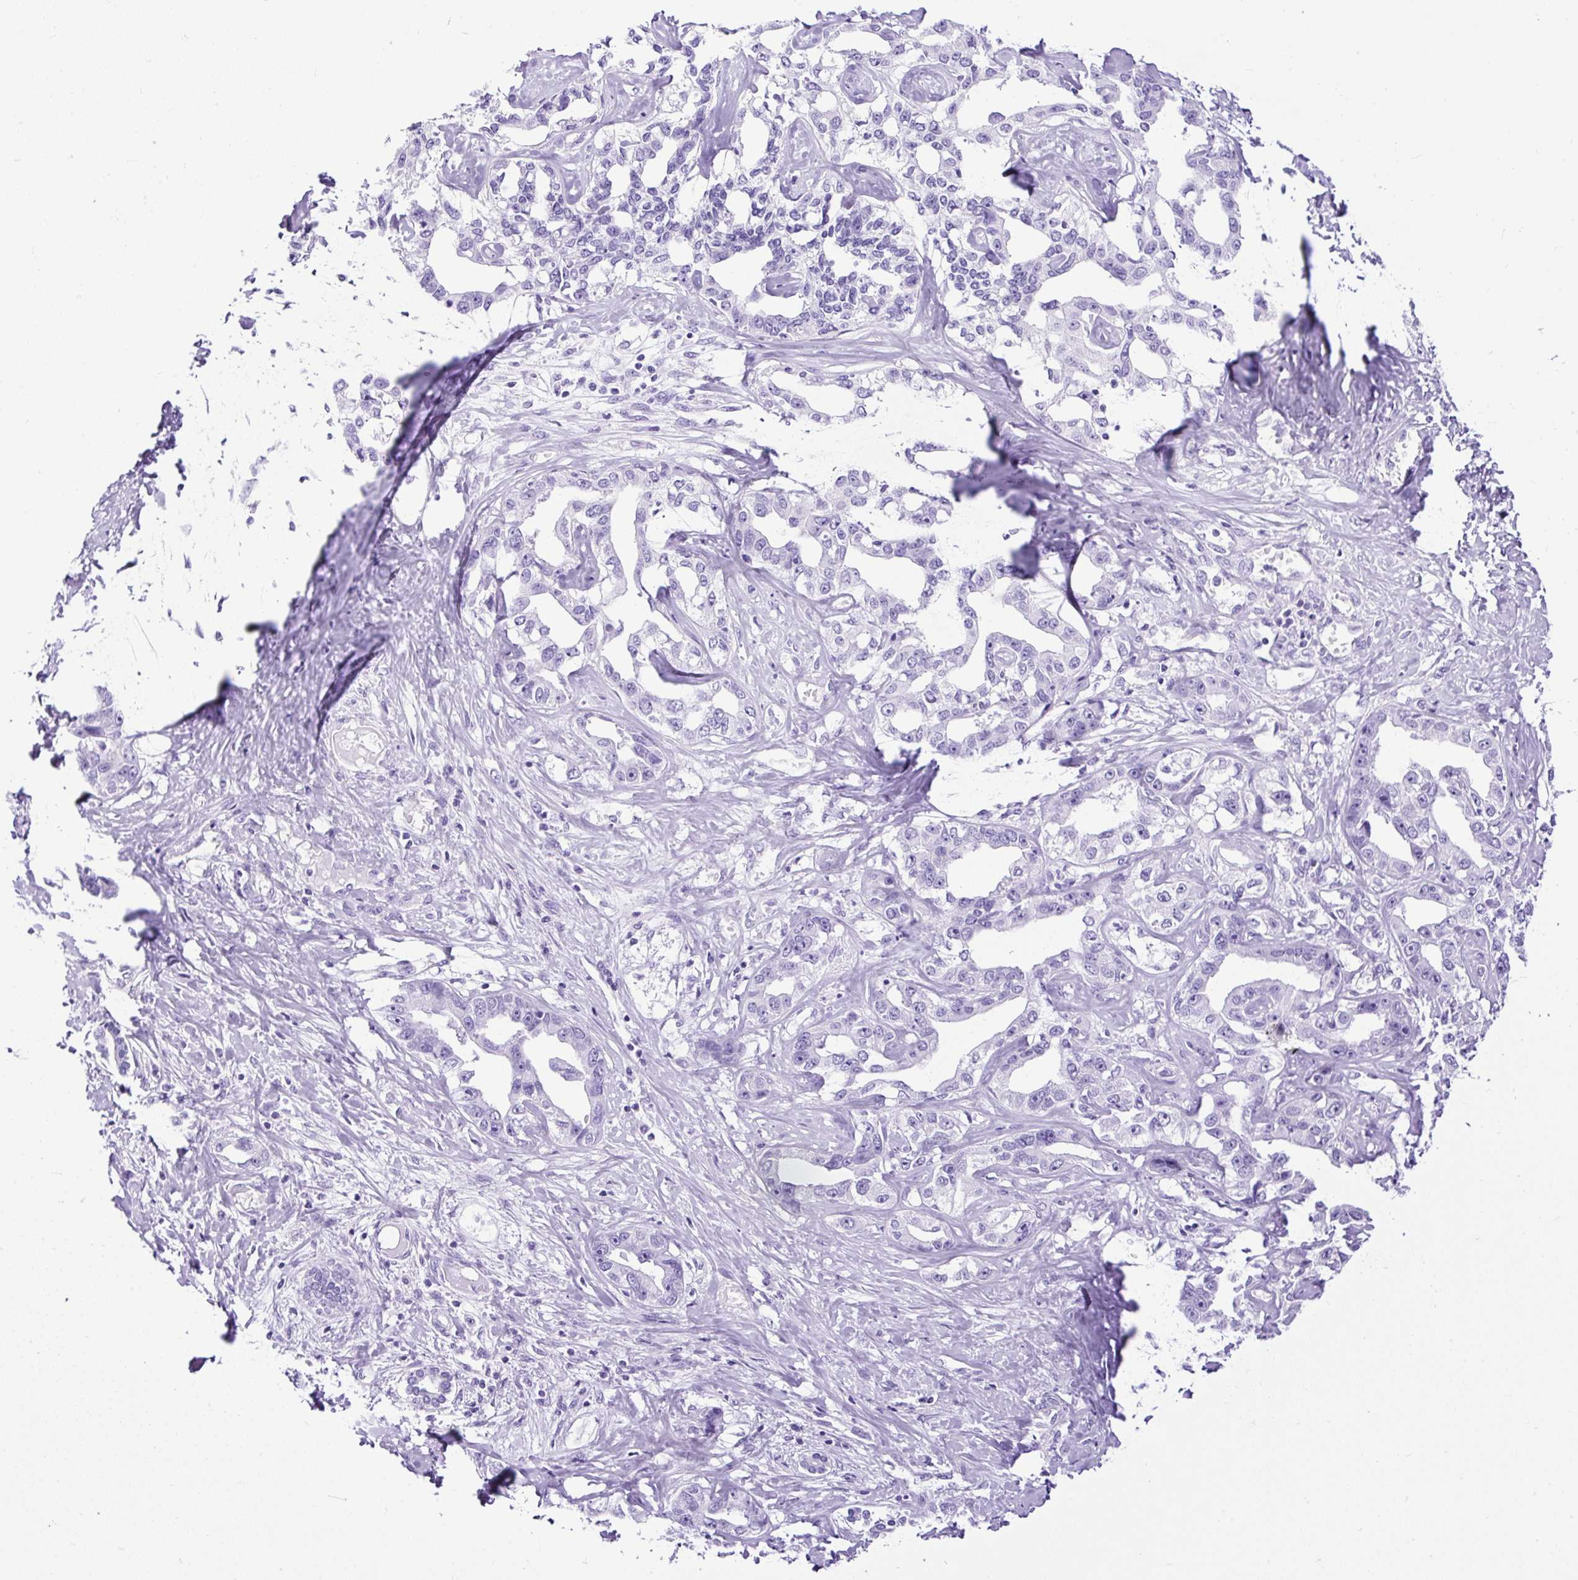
{"staining": {"intensity": "negative", "quantity": "none", "location": "none"}, "tissue": "liver cancer", "cell_type": "Tumor cells", "image_type": "cancer", "snomed": [{"axis": "morphology", "description": "Cholangiocarcinoma"}, {"axis": "topography", "description": "Liver"}], "caption": "Tumor cells show no significant positivity in liver cancer. The staining is performed using DAB brown chromogen with nuclei counter-stained in using hematoxylin.", "gene": "CEL", "patient": {"sex": "male", "age": 59}}